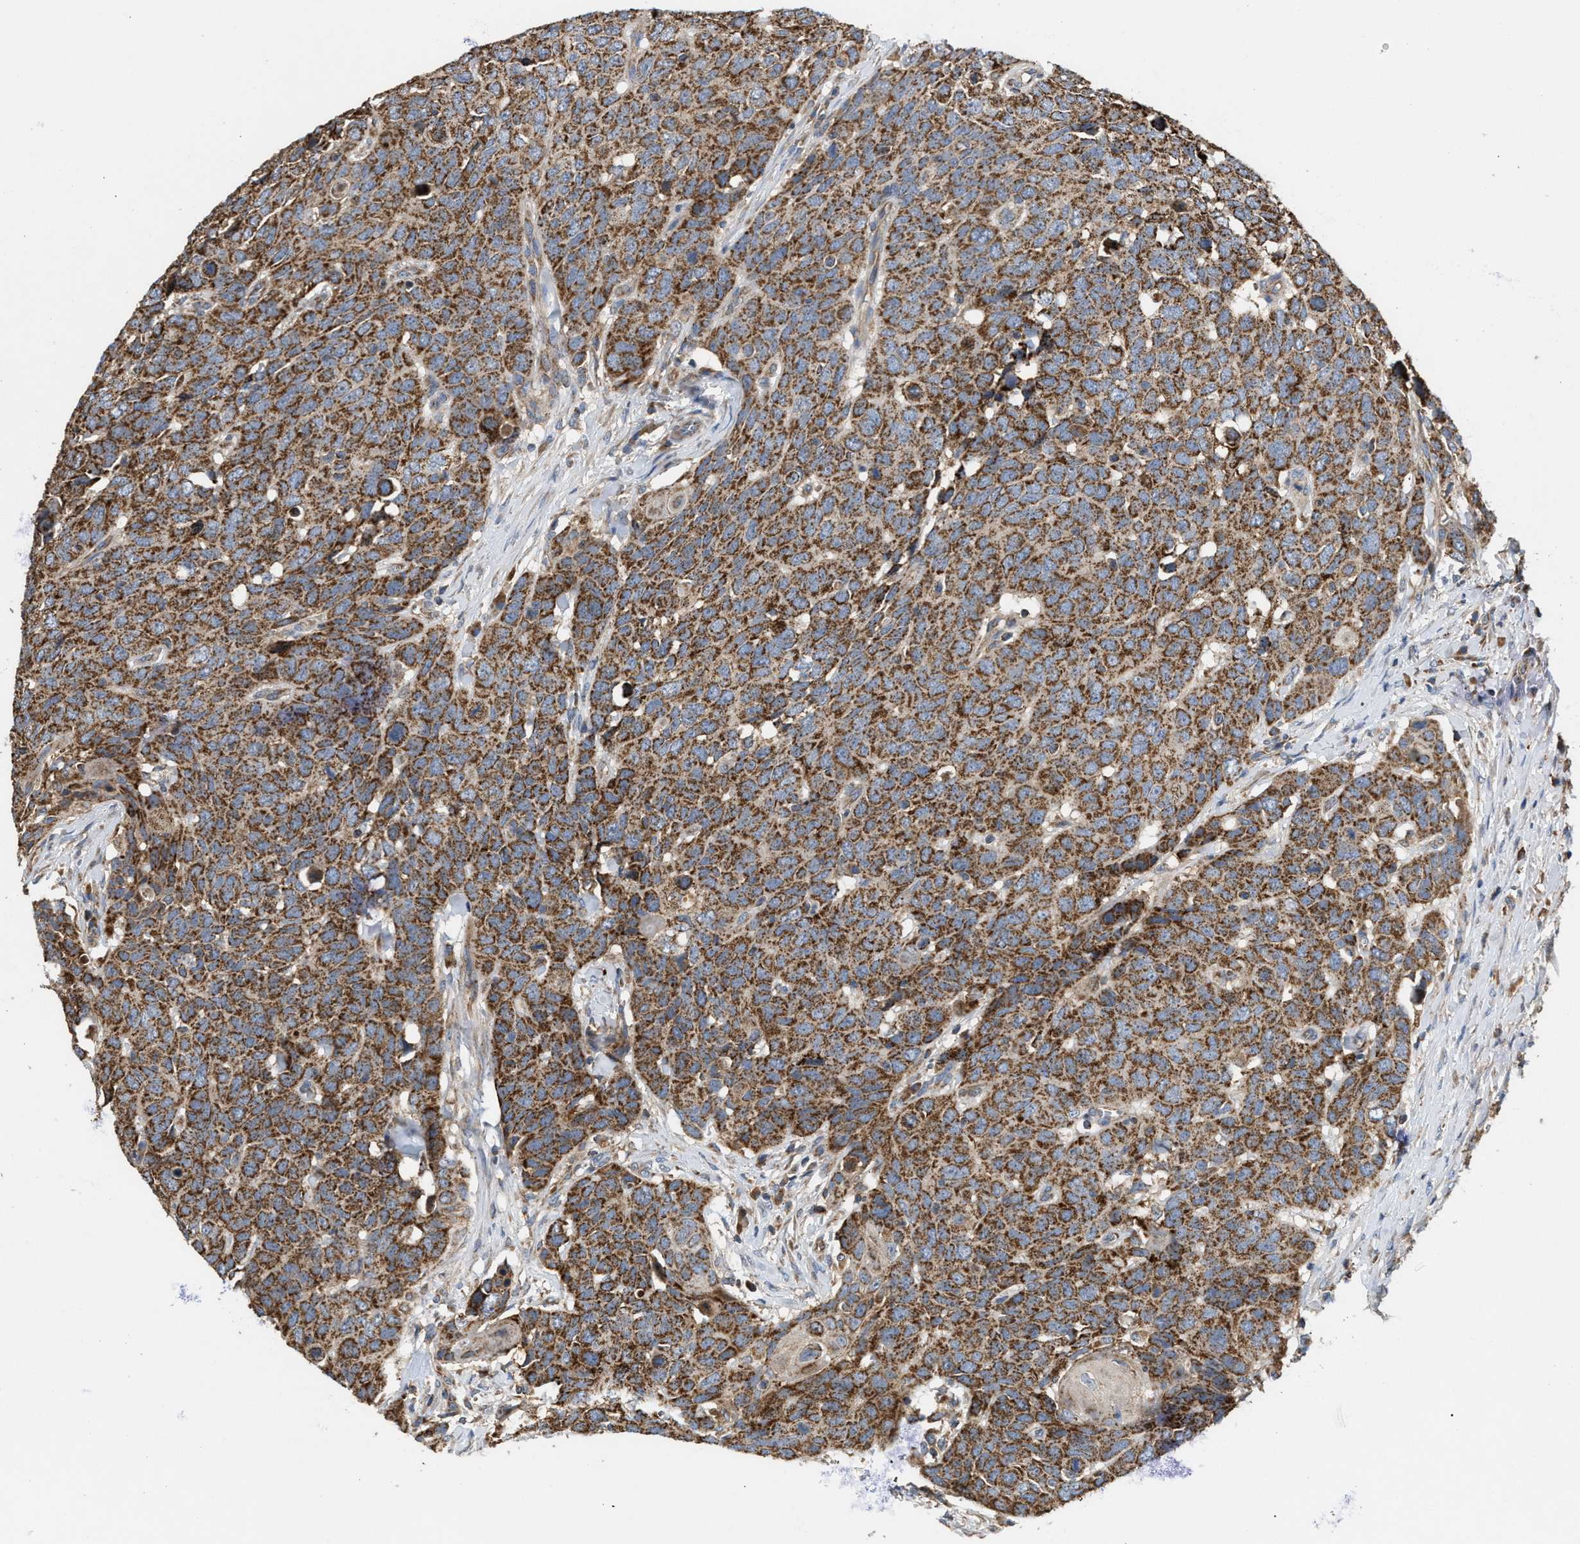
{"staining": {"intensity": "moderate", "quantity": ">75%", "location": "cytoplasmic/membranous"}, "tissue": "head and neck cancer", "cell_type": "Tumor cells", "image_type": "cancer", "snomed": [{"axis": "morphology", "description": "Squamous cell carcinoma, NOS"}, {"axis": "topography", "description": "Head-Neck"}], "caption": "Immunohistochemical staining of squamous cell carcinoma (head and neck) demonstrates medium levels of moderate cytoplasmic/membranous protein positivity in approximately >75% of tumor cells. (DAB IHC with brightfield microscopy, high magnification).", "gene": "TACO1", "patient": {"sex": "male", "age": 66}}